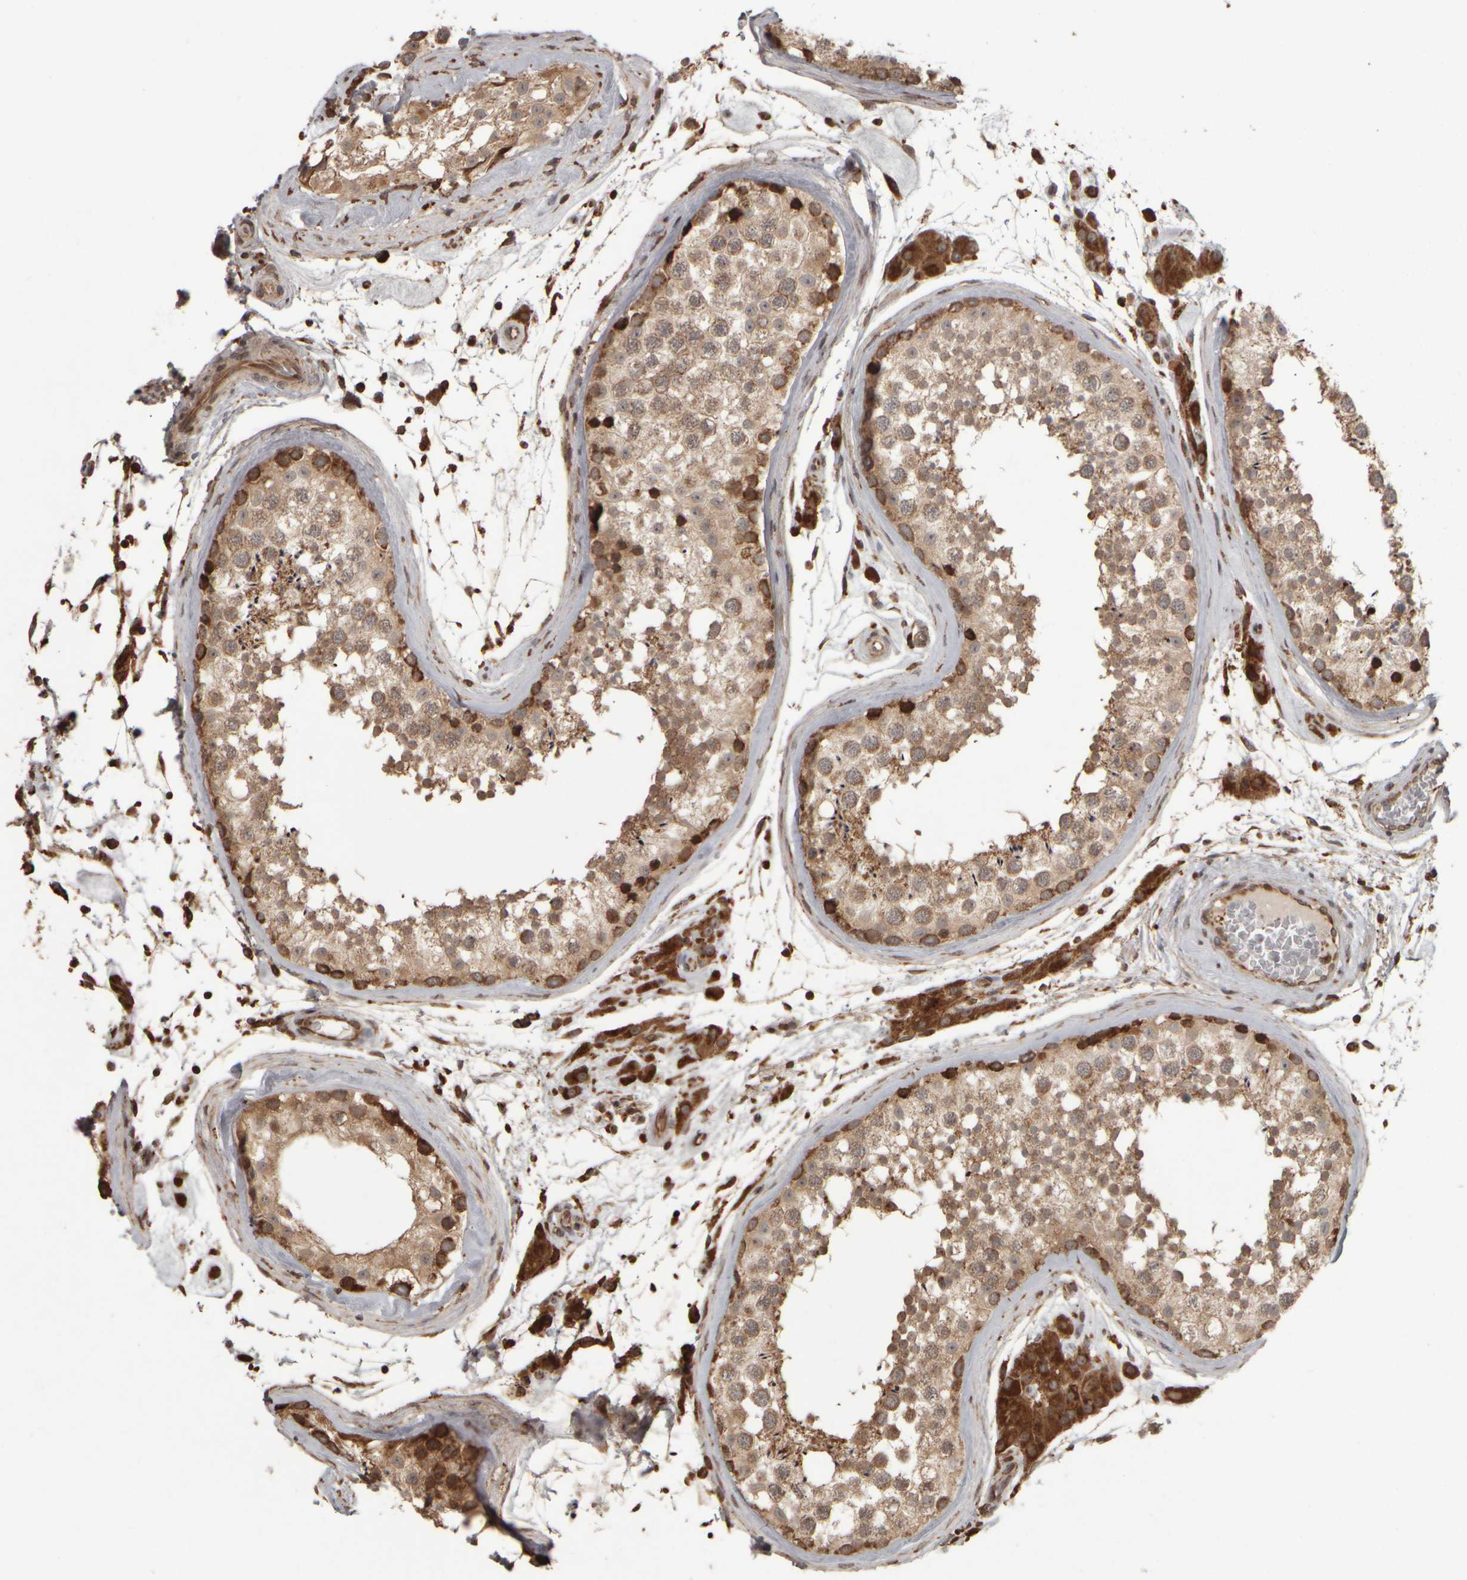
{"staining": {"intensity": "moderate", "quantity": ">75%", "location": "cytoplasmic/membranous"}, "tissue": "testis", "cell_type": "Cells in seminiferous ducts", "image_type": "normal", "snomed": [{"axis": "morphology", "description": "Normal tissue, NOS"}, {"axis": "topography", "description": "Testis"}], "caption": "Immunohistochemistry photomicrograph of unremarkable human testis stained for a protein (brown), which demonstrates medium levels of moderate cytoplasmic/membranous staining in approximately >75% of cells in seminiferous ducts.", "gene": "AGBL3", "patient": {"sex": "male", "age": 46}}